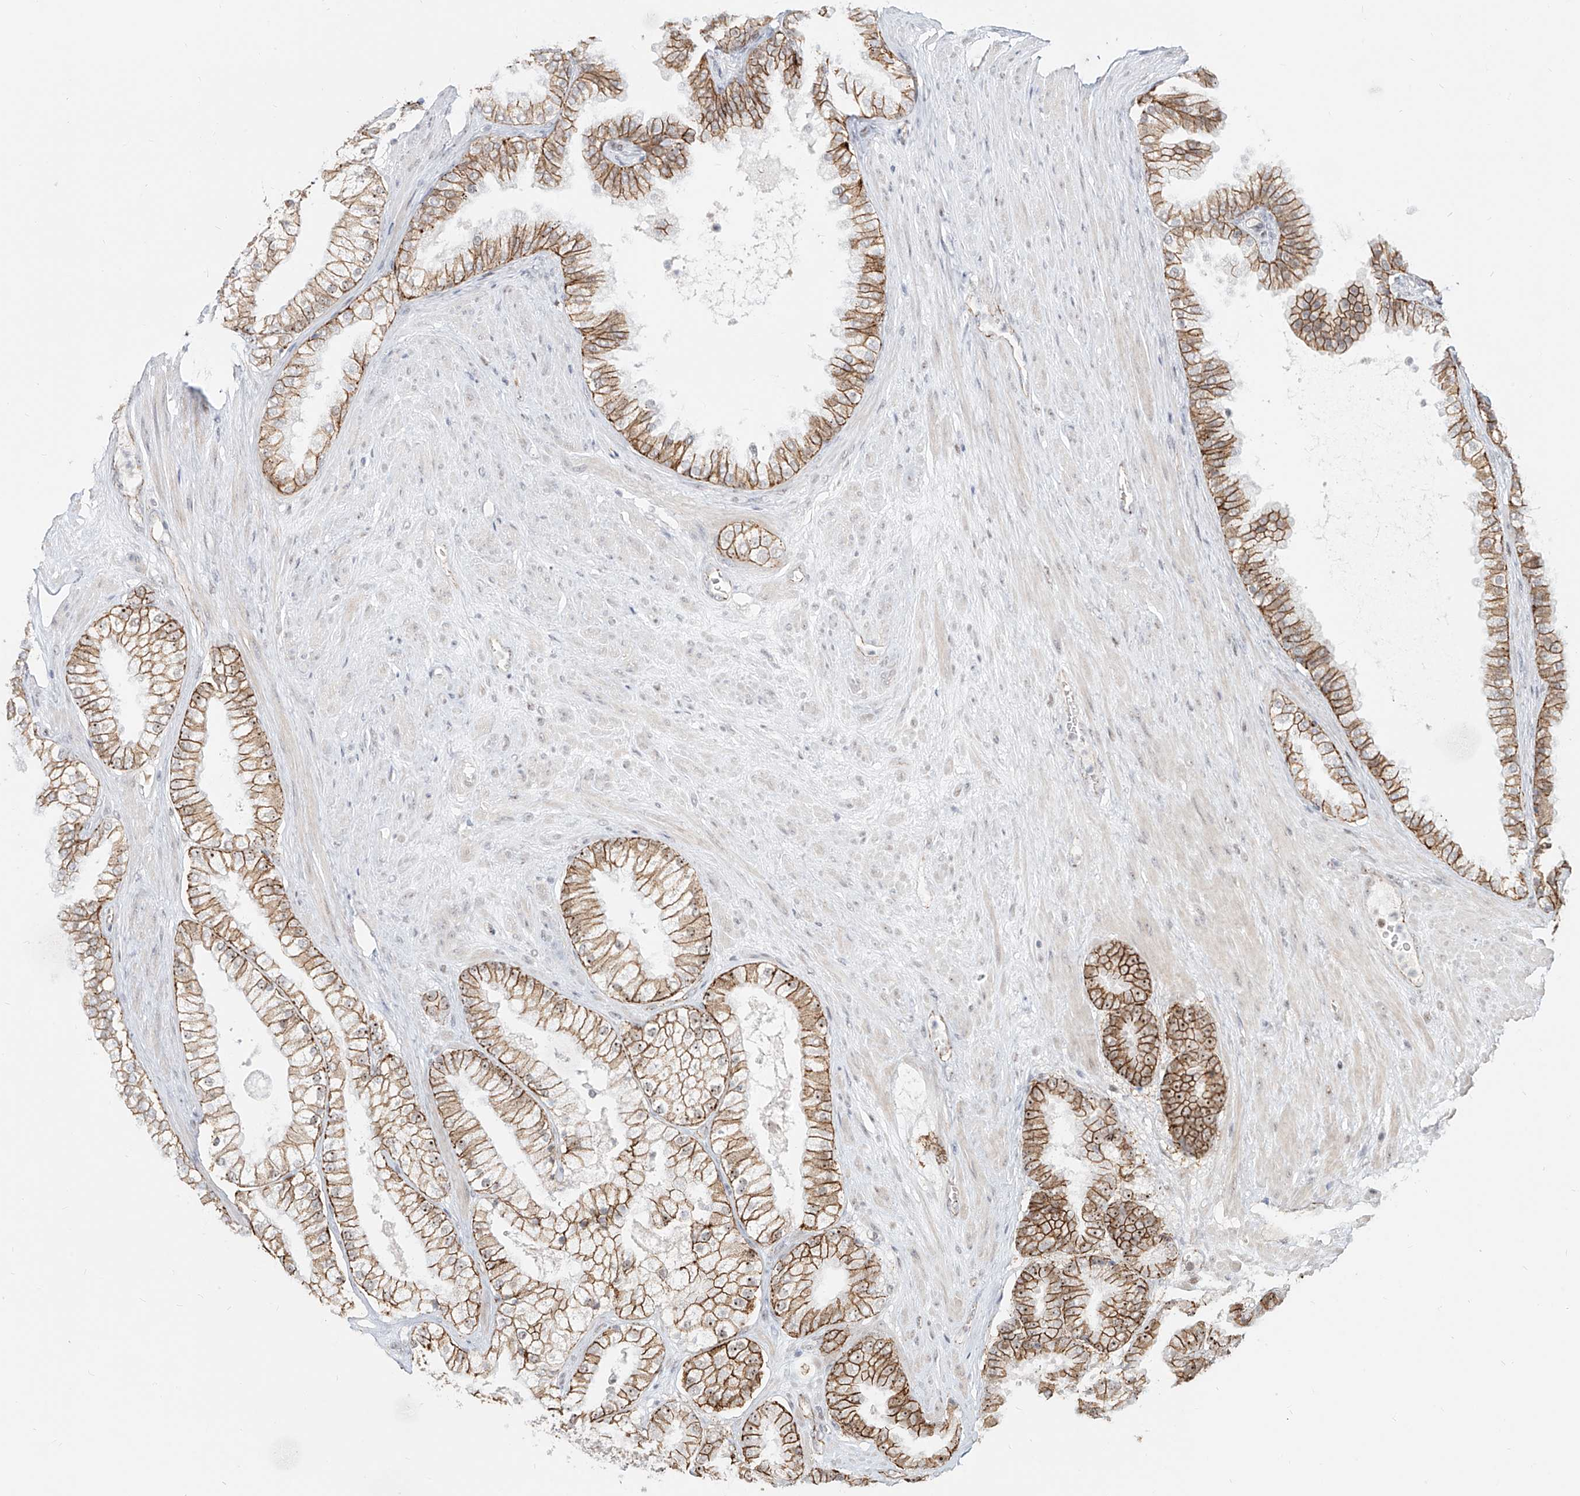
{"staining": {"intensity": "strong", "quantity": ">75%", "location": "cytoplasmic/membranous,nuclear"}, "tissue": "prostate cancer", "cell_type": "Tumor cells", "image_type": "cancer", "snomed": [{"axis": "morphology", "description": "Adenocarcinoma, High grade"}, {"axis": "topography", "description": "Prostate"}], "caption": "Prostate adenocarcinoma (high-grade) stained with a brown dye demonstrates strong cytoplasmic/membranous and nuclear positive expression in about >75% of tumor cells.", "gene": "ZNF710", "patient": {"sex": "male", "age": 58}}